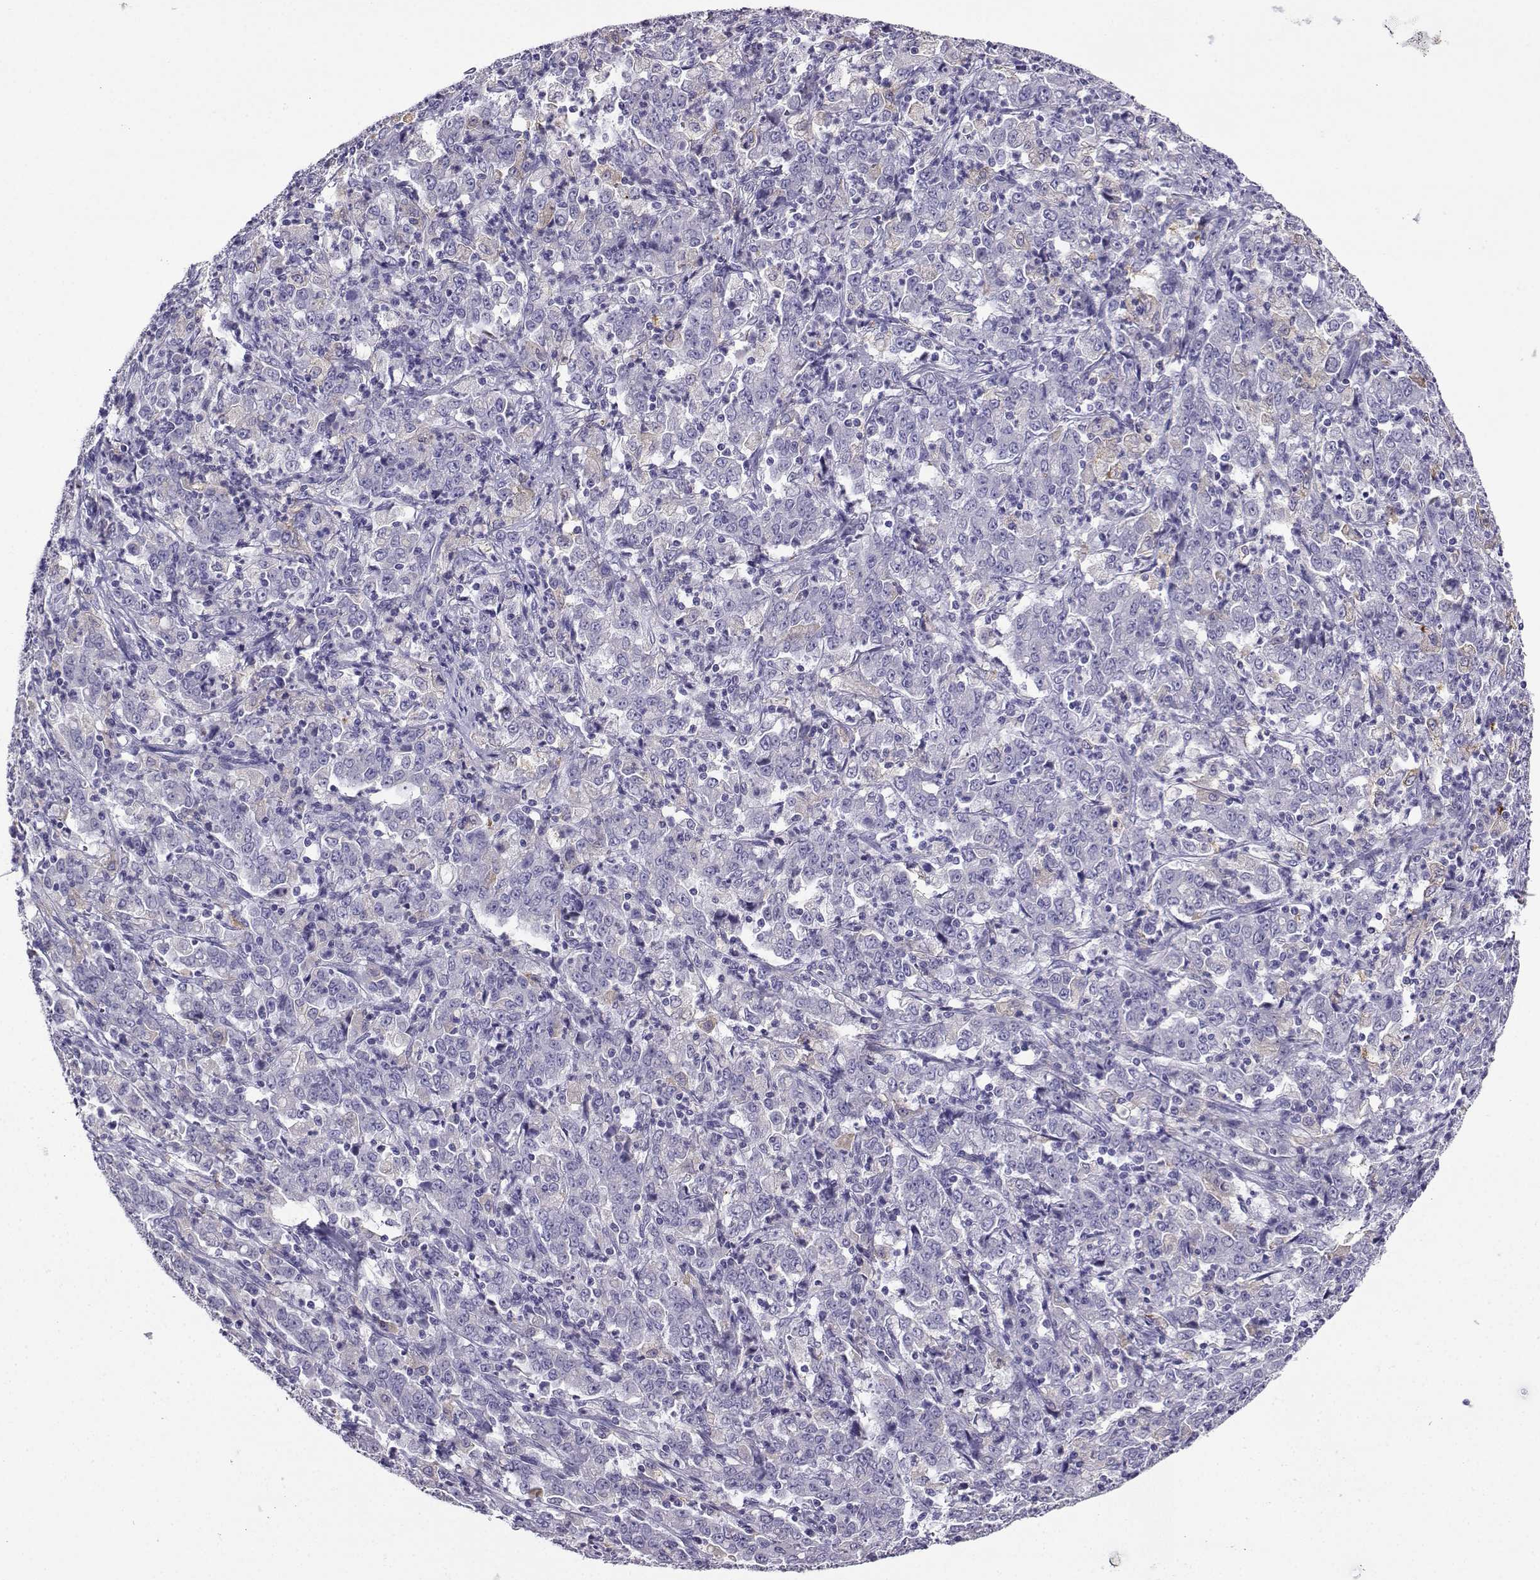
{"staining": {"intensity": "negative", "quantity": "none", "location": "none"}, "tissue": "stomach cancer", "cell_type": "Tumor cells", "image_type": "cancer", "snomed": [{"axis": "morphology", "description": "Adenocarcinoma, NOS"}, {"axis": "topography", "description": "Stomach, lower"}], "caption": "Tumor cells show no significant expression in stomach cancer (adenocarcinoma).", "gene": "LINGO1", "patient": {"sex": "female", "age": 71}}